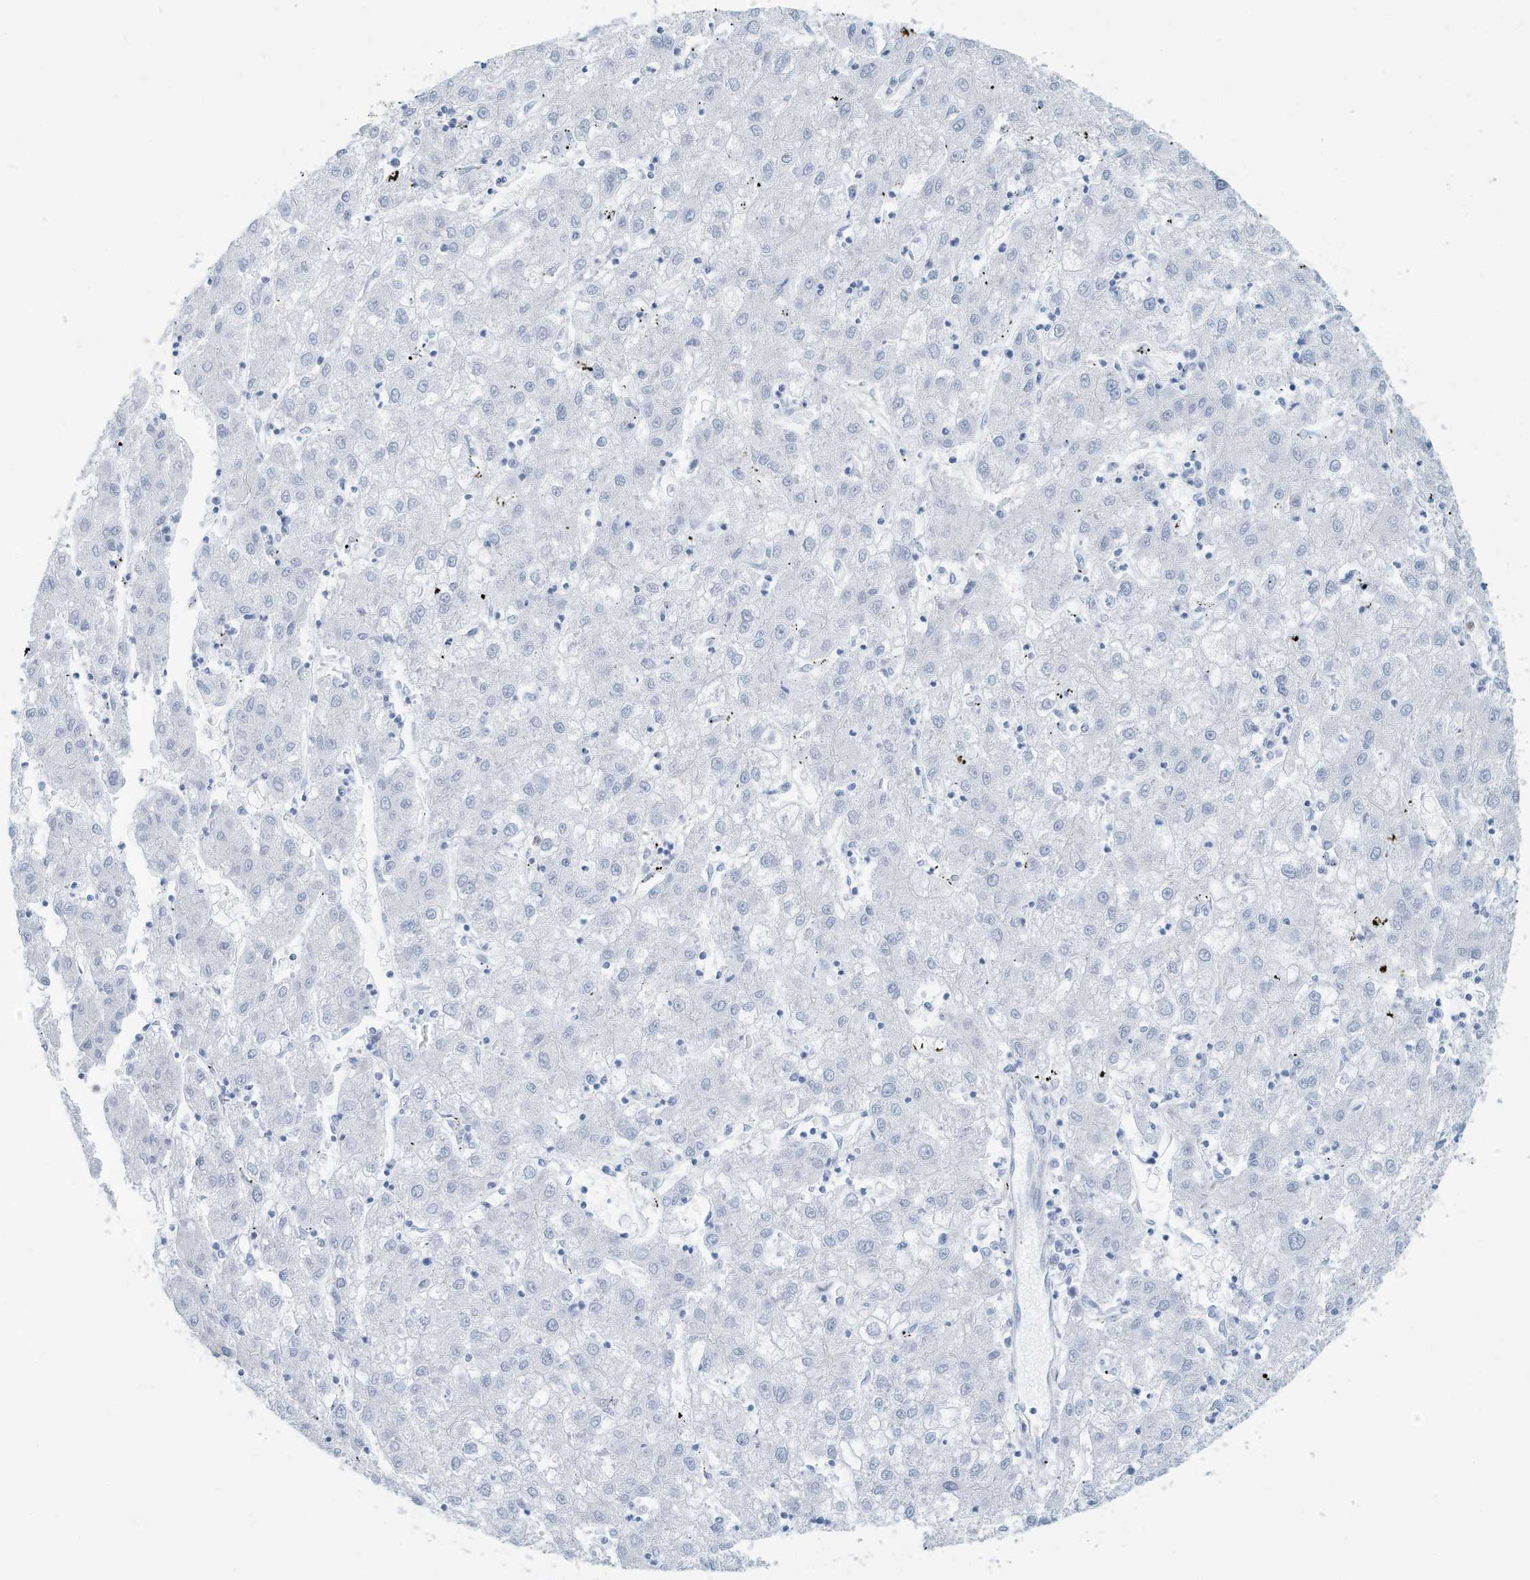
{"staining": {"intensity": "negative", "quantity": "none", "location": "none"}, "tissue": "liver cancer", "cell_type": "Tumor cells", "image_type": "cancer", "snomed": [{"axis": "morphology", "description": "Carcinoma, Hepatocellular, NOS"}, {"axis": "topography", "description": "Liver"}], "caption": "Liver cancer (hepatocellular carcinoma) was stained to show a protein in brown. There is no significant expression in tumor cells.", "gene": "ERI2", "patient": {"sex": "male", "age": 72}}